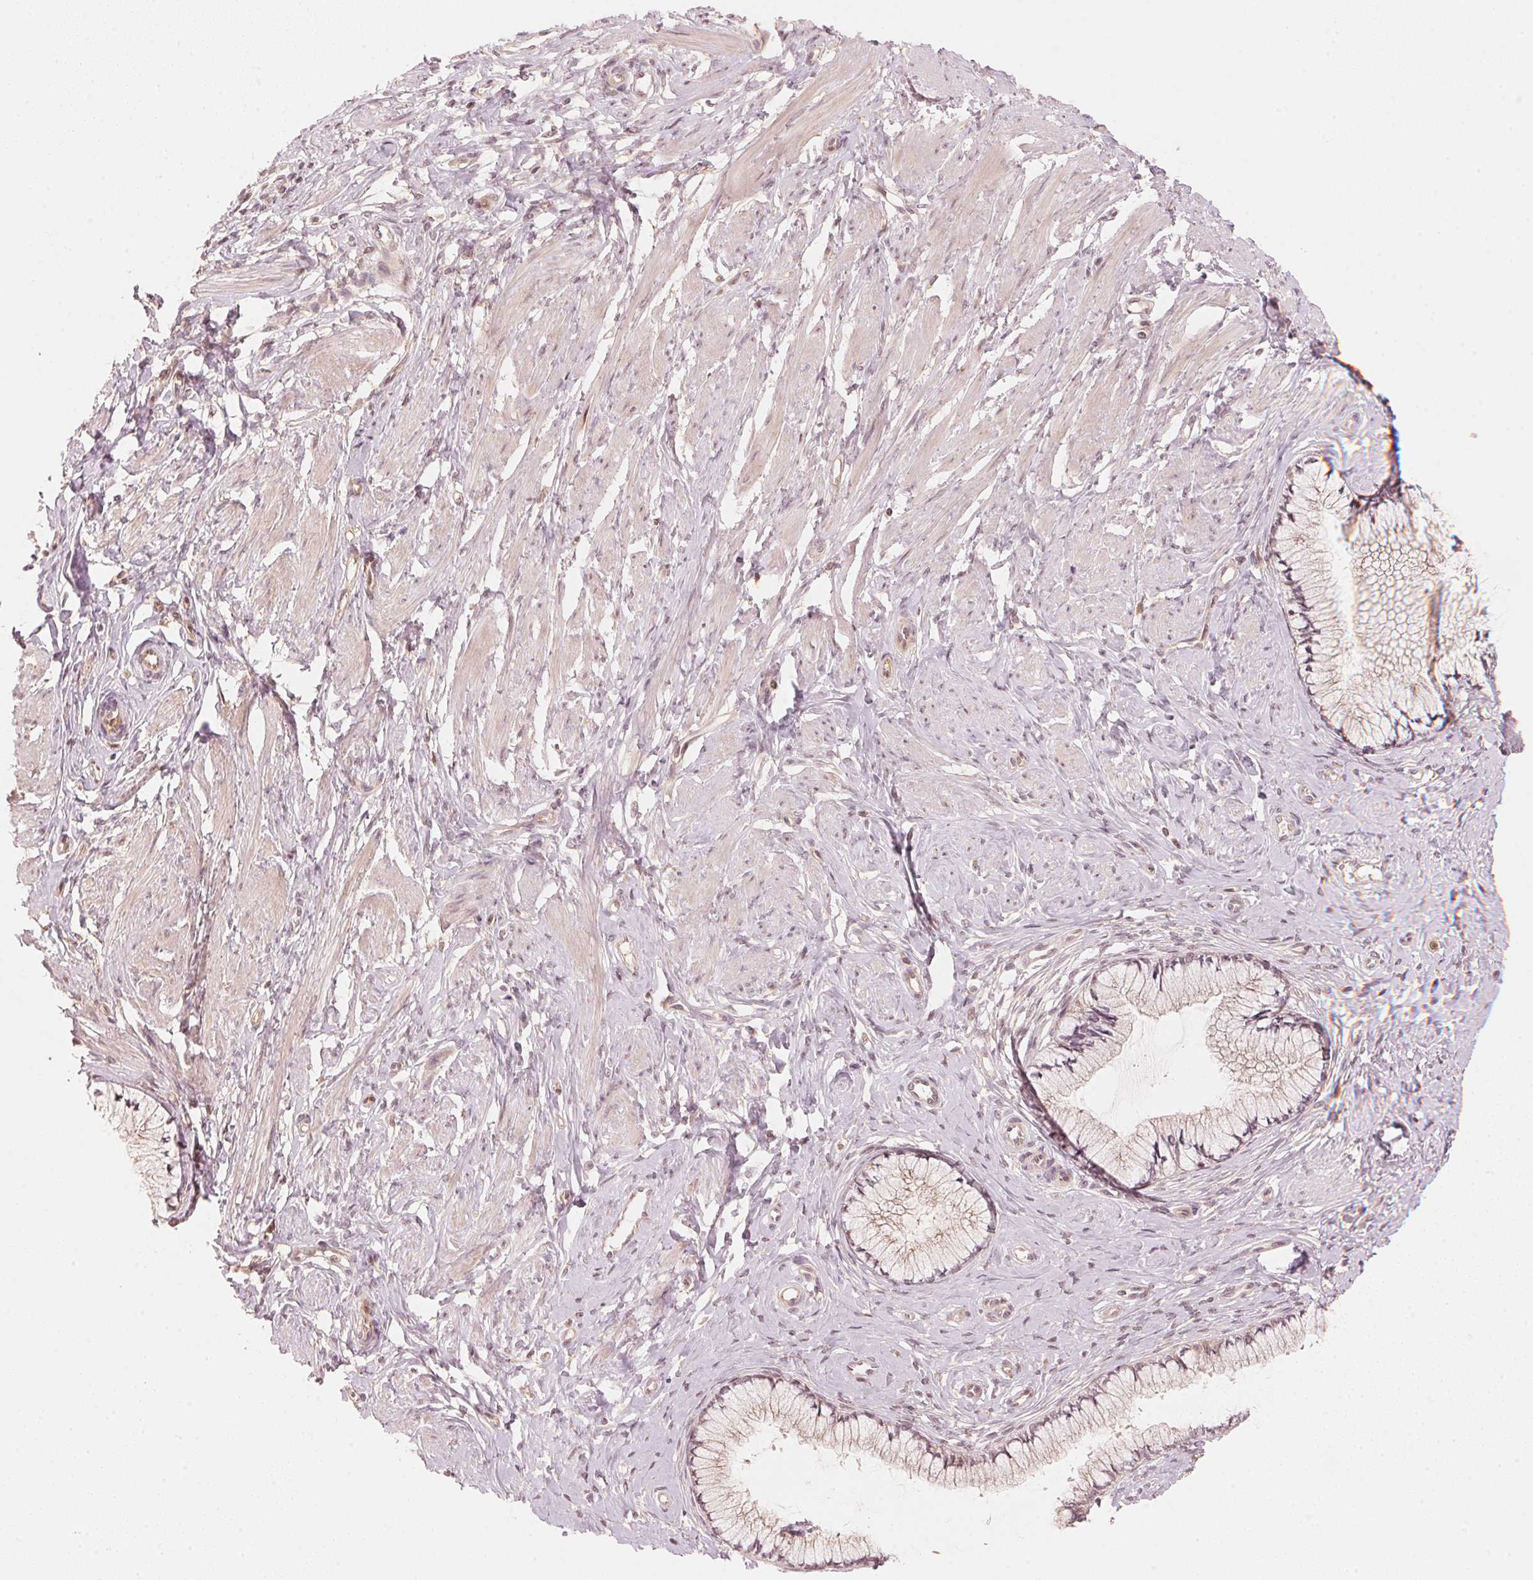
{"staining": {"intensity": "weak", "quantity": "<25%", "location": "cytoplasmic/membranous"}, "tissue": "cervix", "cell_type": "Glandular cells", "image_type": "normal", "snomed": [{"axis": "morphology", "description": "Normal tissue, NOS"}, {"axis": "topography", "description": "Cervix"}], "caption": "The immunohistochemistry (IHC) histopathology image has no significant expression in glandular cells of cervix.", "gene": "PRKN", "patient": {"sex": "female", "age": 37}}